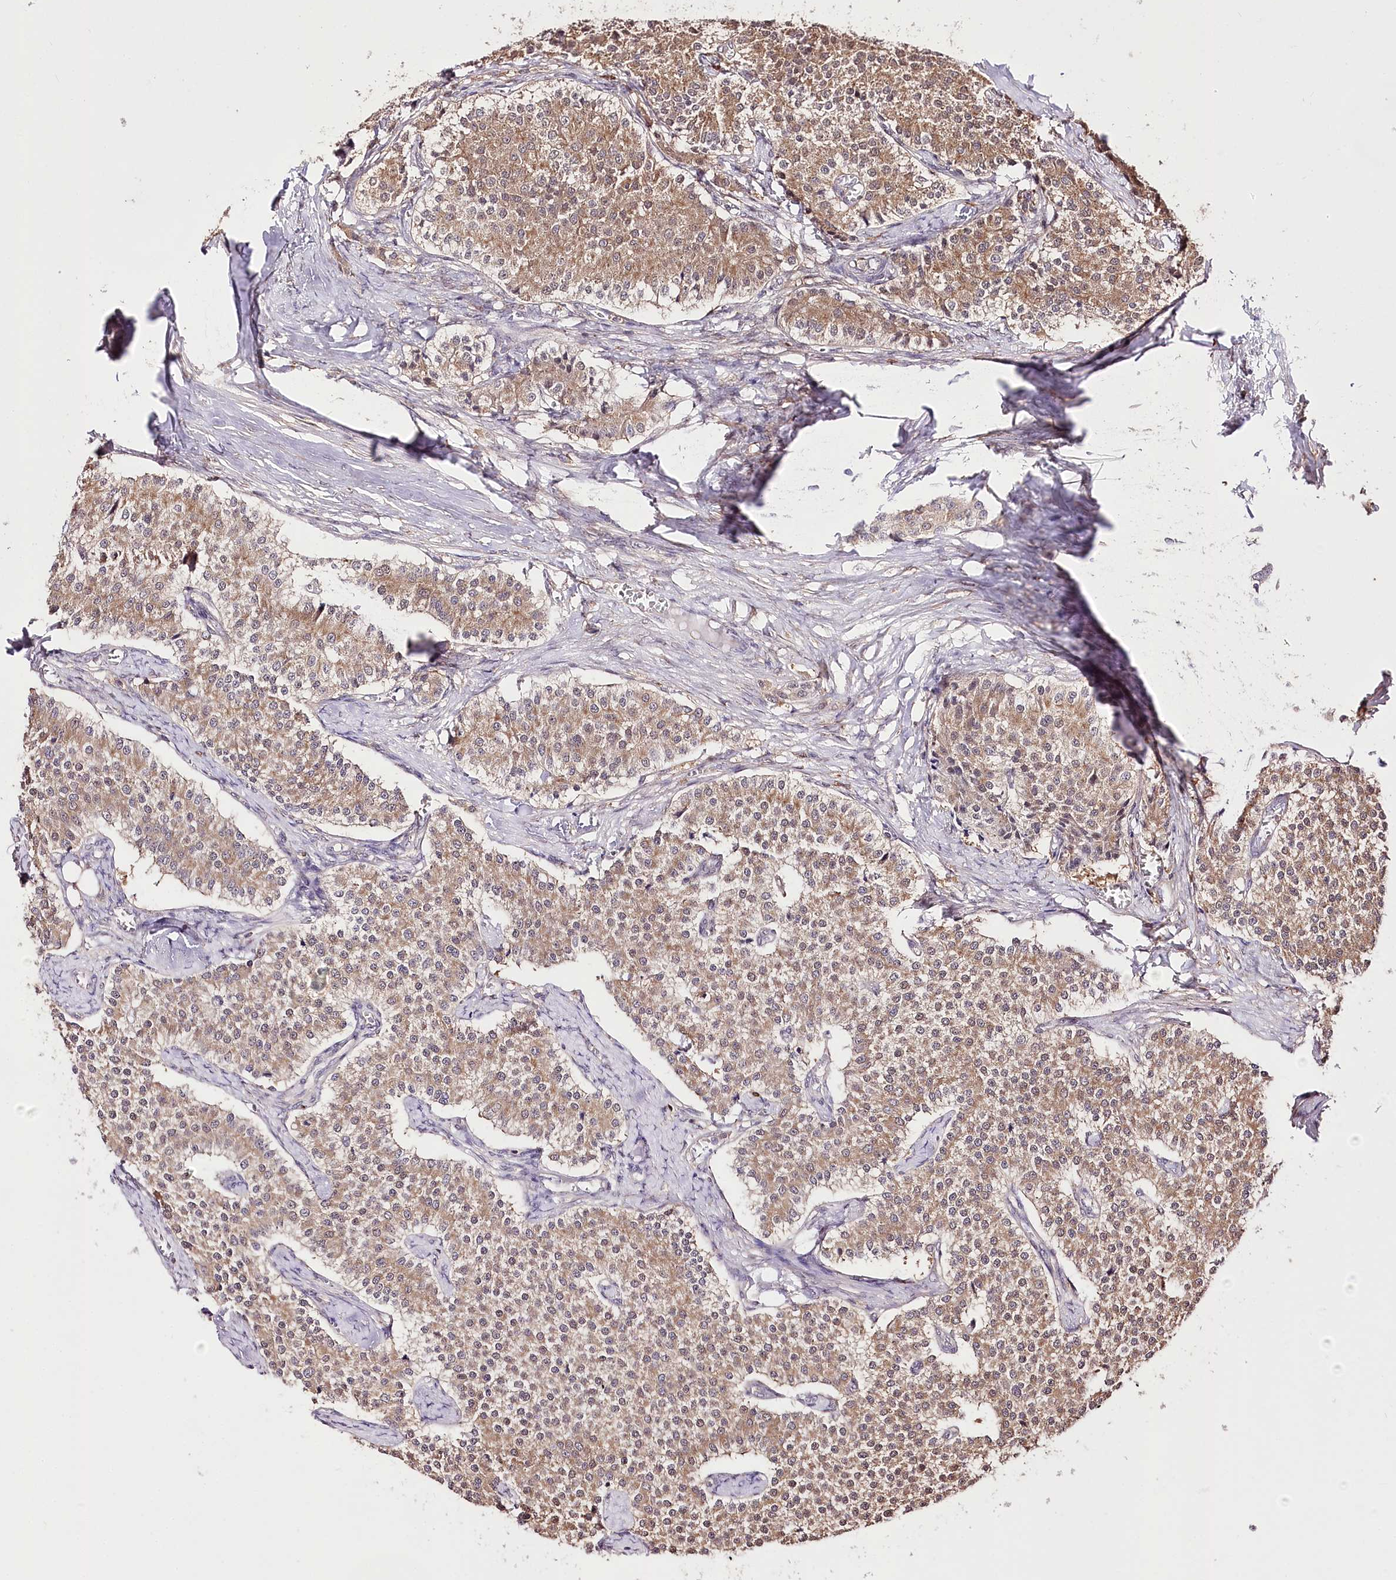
{"staining": {"intensity": "moderate", "quantity": ">75%", "location": "cytoplasmic/membranous,nuclear"}, "tissue": "carcinoid", "cell_type": "Tumor cells", "image_type": "cancer", "snomed": [{"axis": "morphology", "description": "Carcinoid, malignant, NOS"}, {"axis": "topography", "description": "Colon"}], "caption": "Moderate cytoplasmic/membranous and nuclear protein expression is present in approximately >75% of tumor cells in carcinoid (malignant).", "gene": "UGP2", "patient": {"sex": "female", "age": 52}}